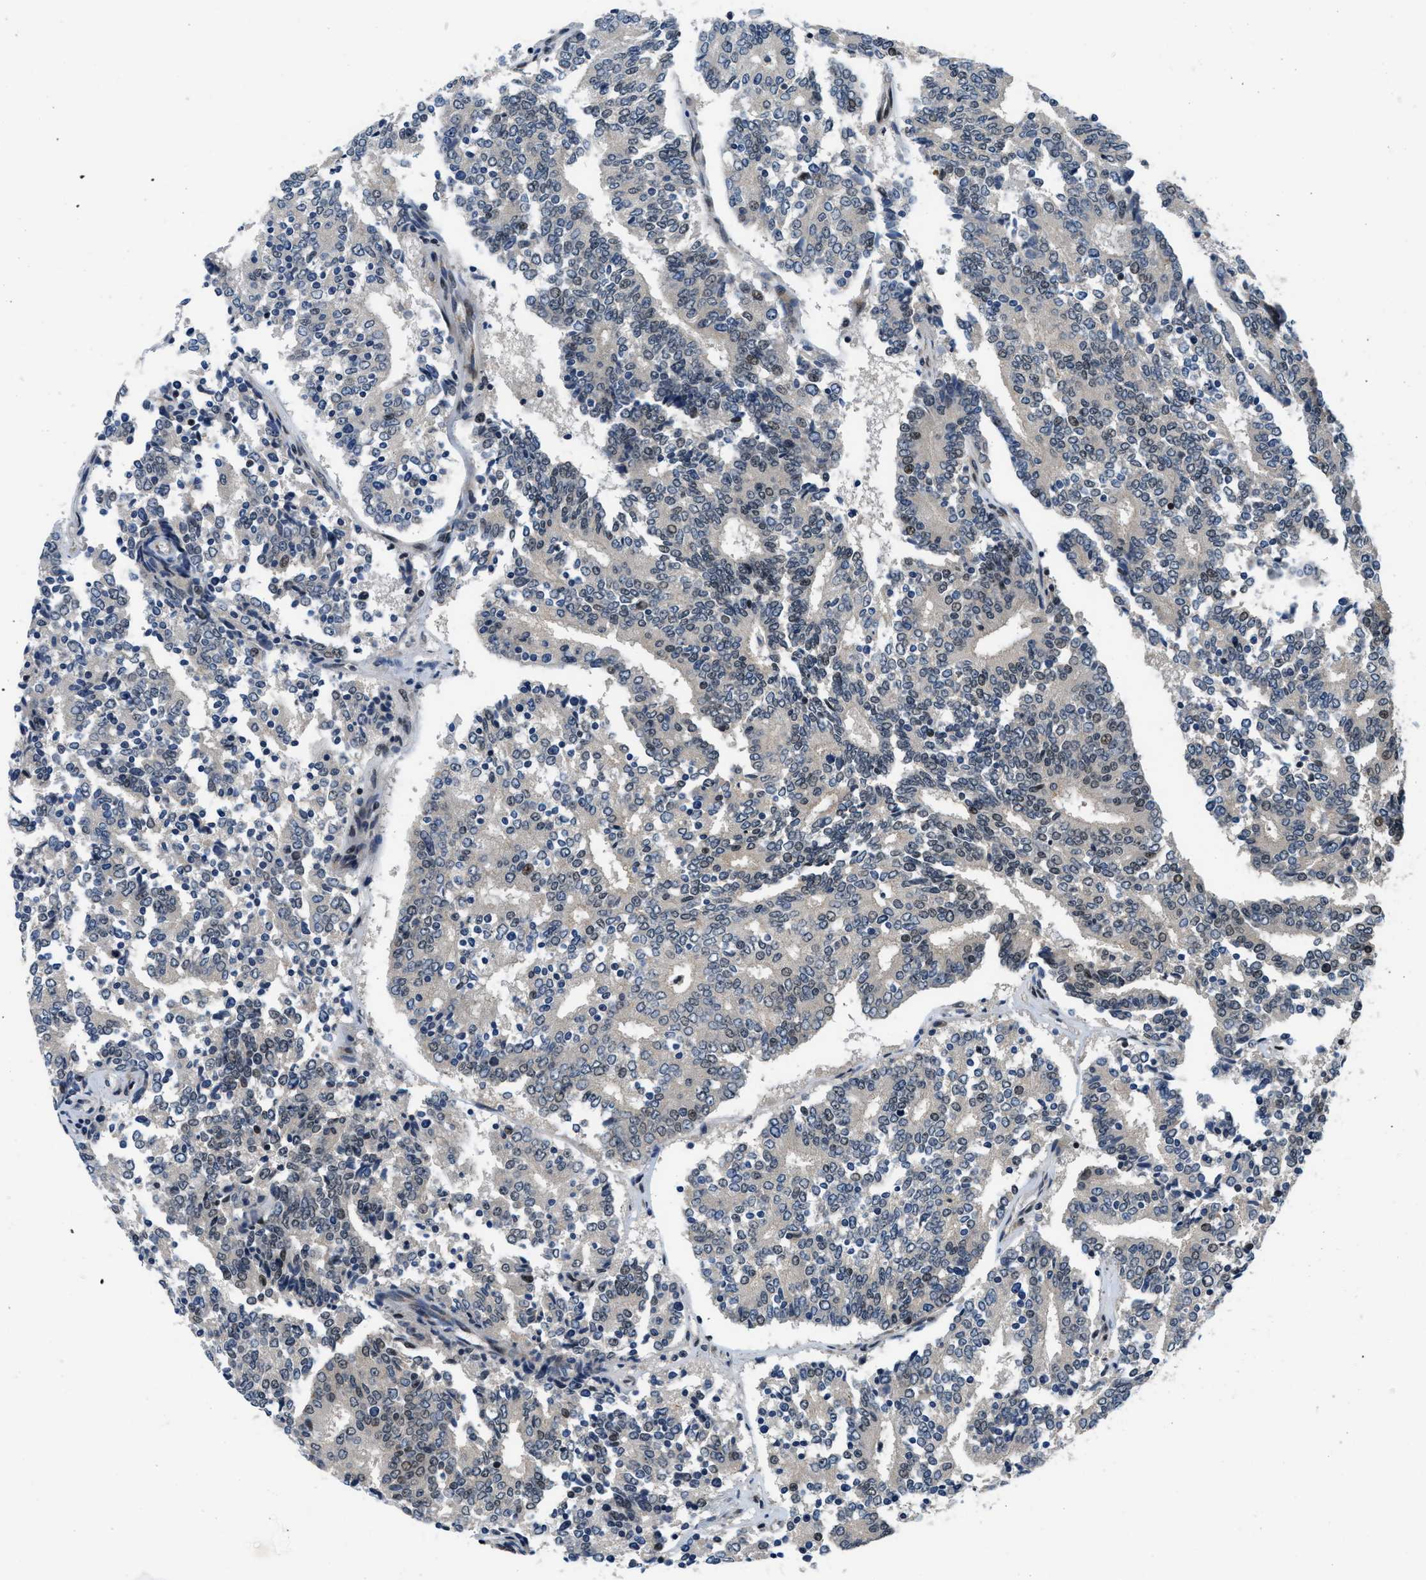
{"staining": {"intensity": "weak", "quantity": "<25%", "location": "nuclear"}, "tissue": "prostate cancer", "cell_type": "Tumor cells", "image_type": "cancer", "snomed": [{"axis": "morphology", "description": "Normal tissue, NOS"}, {"axis": "morphology", "description": "Adenocarcinoma, High grade"}, {"axis": "topography", "description": "Prostate"}, {"axis": "topography", "description": "Seminal veicle"}], "caption": "Tumor cells are negative for protein expression in human prostate cancer.", "gene": "SETD5", "patient": {"sex": "male", "age": 55}}